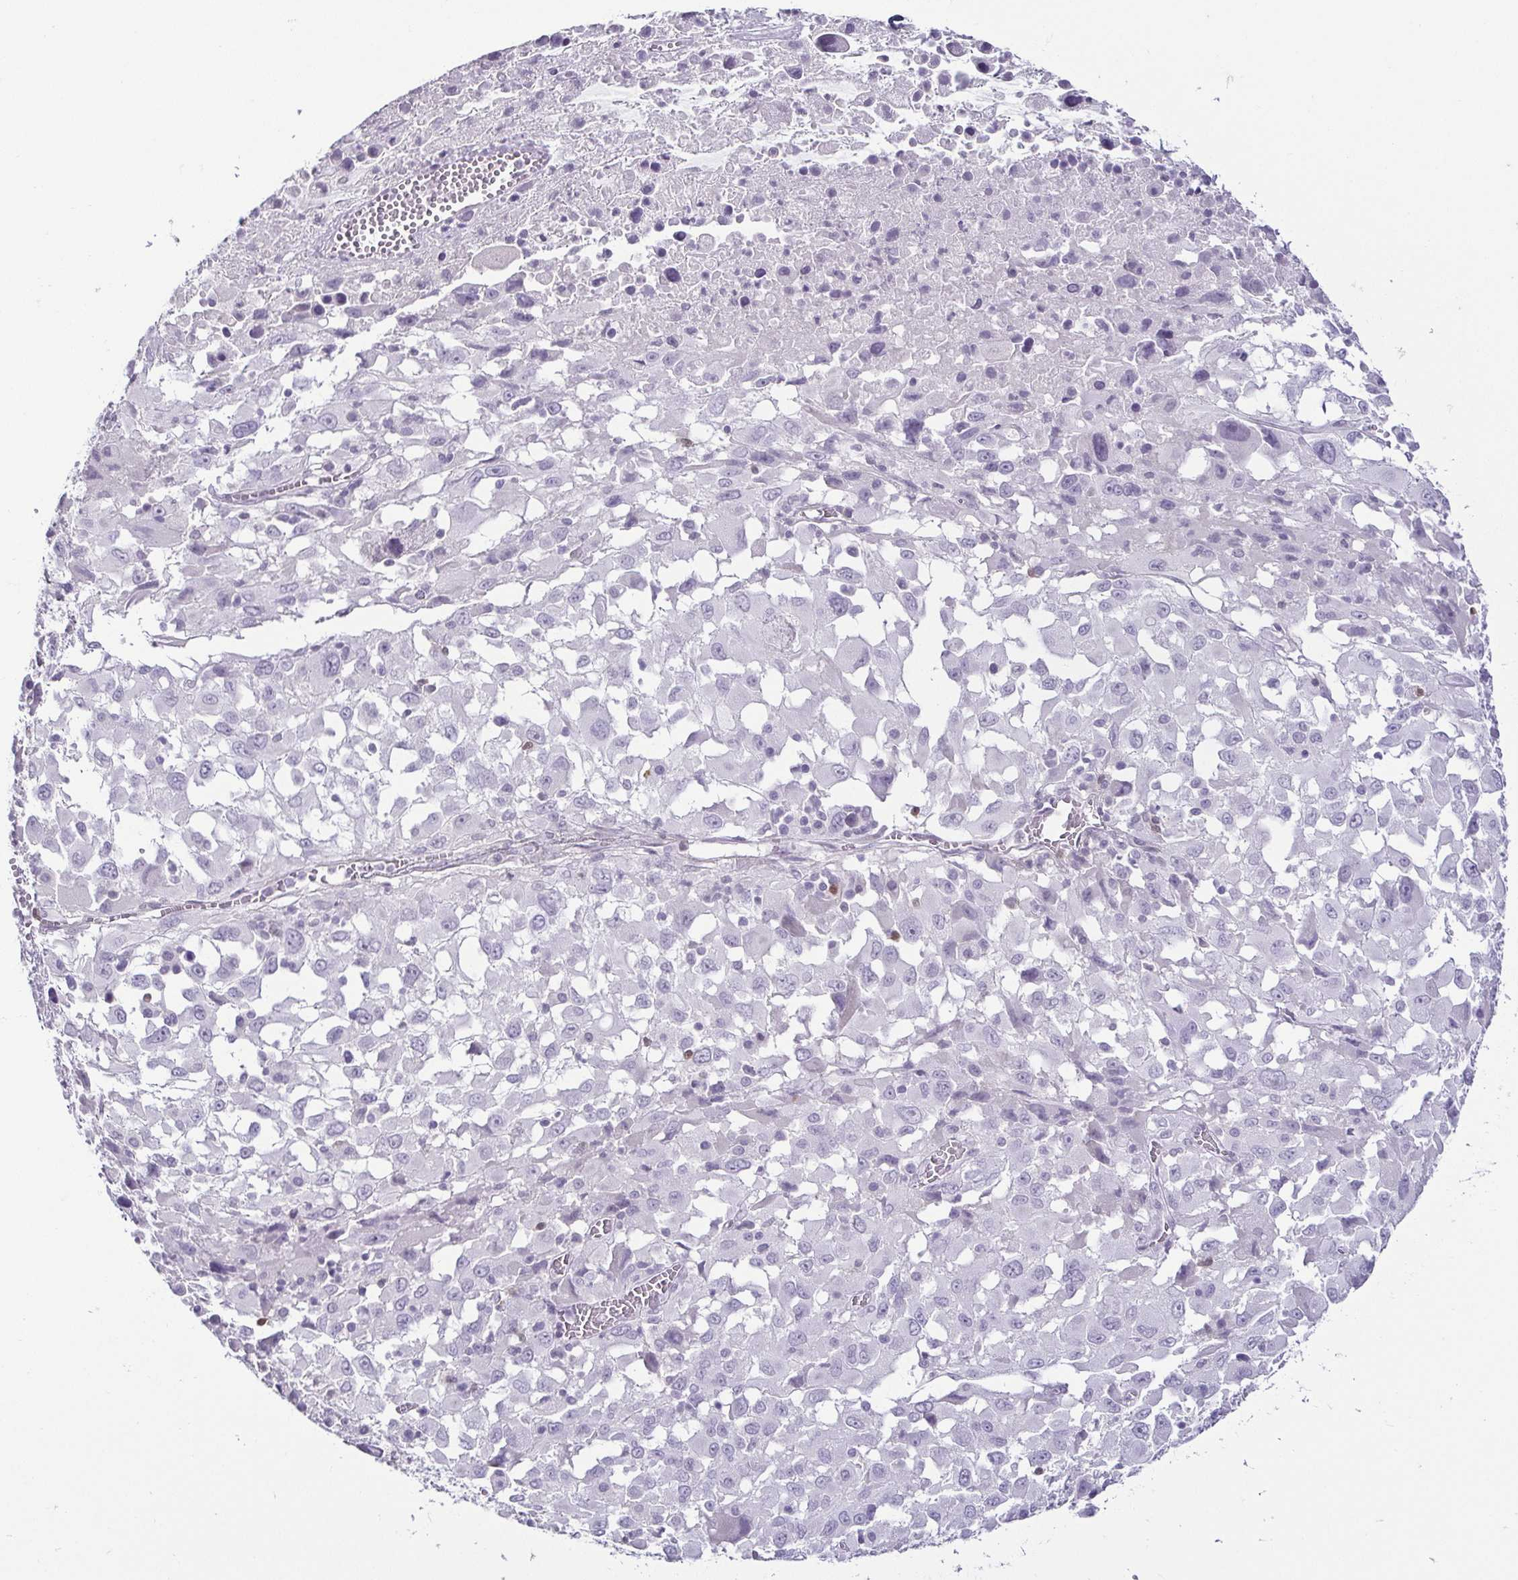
{"staining": {"intensity": "negative", "quantity": "none", "location": "none"}, "tissue": "melanoma", "cell_type": "Tumor cells", "image_type": "cancer", "snomed": [{"axis": "morphology", "description": "Malignant melanoma, Metastatic site"}, {"axis": "topography", "description": "Soft tissue"}], "caption": "Immunohistochemistry (IHC) photomicrograph of human melanoma stained for a protein (brown), which reveals no expression in tumor cells.", "gene": "HOPX", "patient": {"sex": "male", "age": 50}}